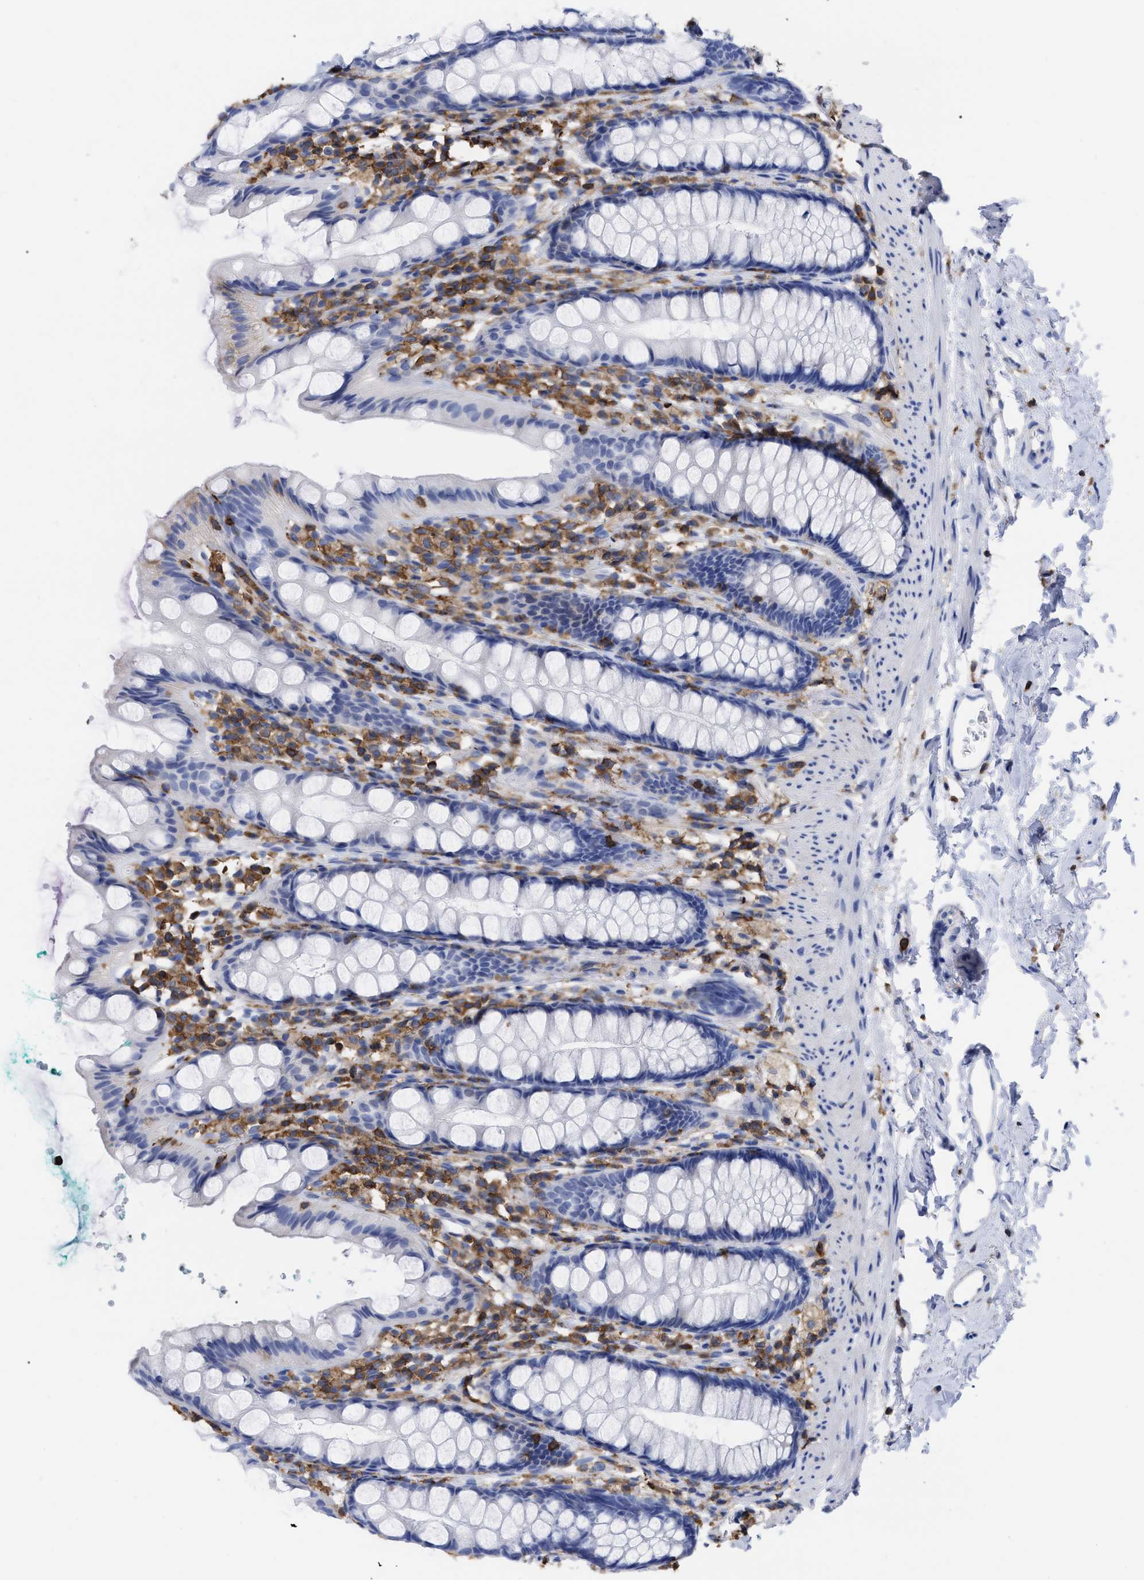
{"staining": {"intensity": "negative", "quantity": "none", "location": "none"}, "tissue": "rectum", "cell_type": "Glandular cells", "image_type": "normal", "snomed": [{"axis": "morphology", "description": "Normal tissue, NOS"}, {"axis": "topography", "description": "Rectum"}], "caption": "Protein analysis of benign rectum exhibits no significant staining in glandular cells.", "gene": "HCLS1", "patient": {"sex": "female", "age": 65}}